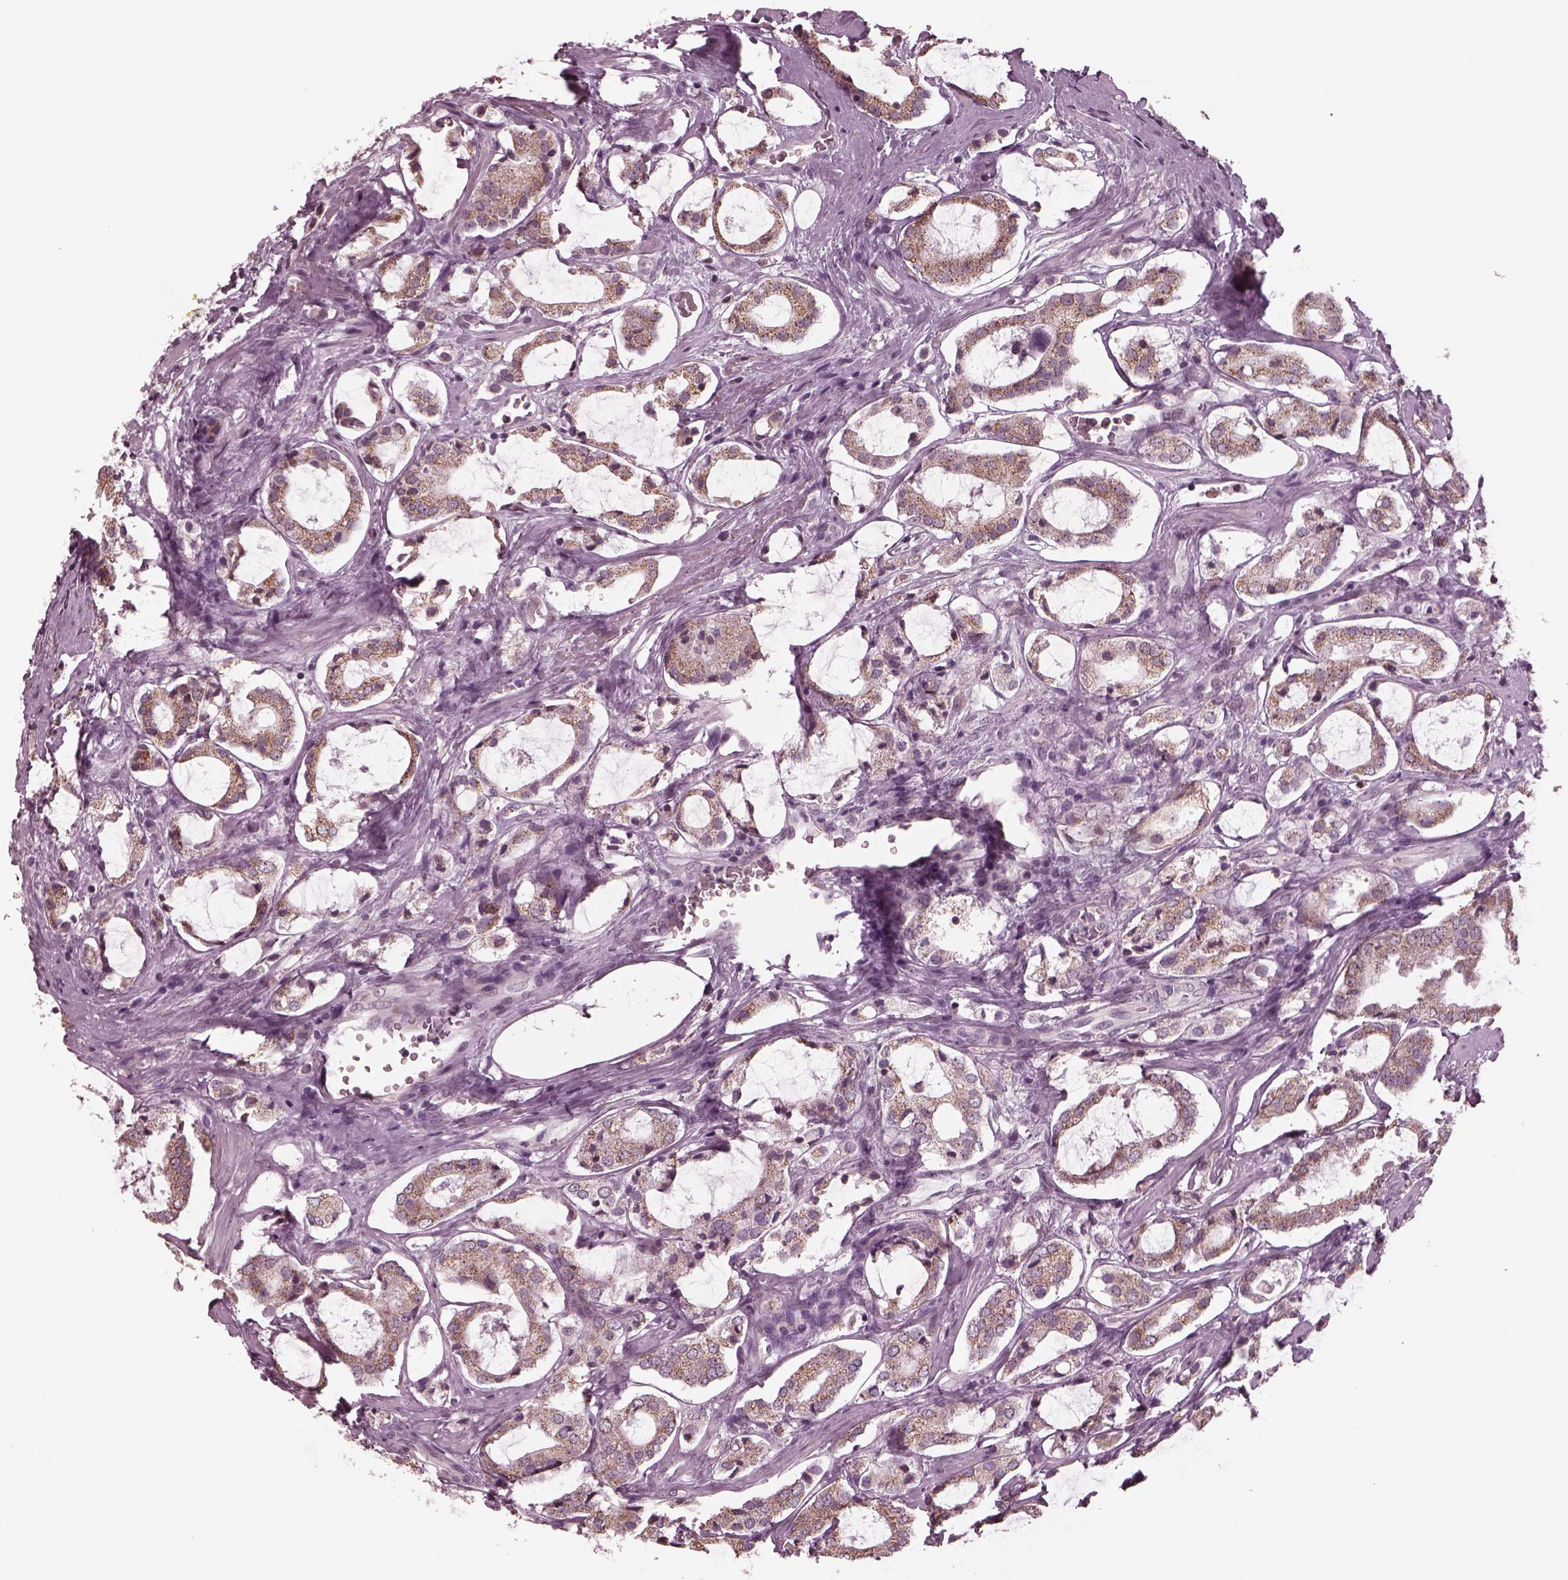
{"staining": {"intensity": "moderate", "quantity": "<25%", "location": "cytoplasmic/membranous"}, "tissue": "prostate cancer", "cell_type": "Tumor cells", "image_type": "cancer", "snomed": [{"axis": "morphology", "description": "Adenocarcinoma, NOS"}, {"axis": "topography", "description": "Prostate"}], "caption": "DAB (3,3'-diaminobenzidine) immunohistochemical staining of human prostate adenocarcinoma reveals moderate cytoplasmic/membranous protein staining in about <25% of tumor cells. (DAB (3,3'-diaminobenzidine) = brown stain, brightfield microscopy at high magnification).", "gene": "CELSR3", "patient": {"sex": "male", "age": 66}}